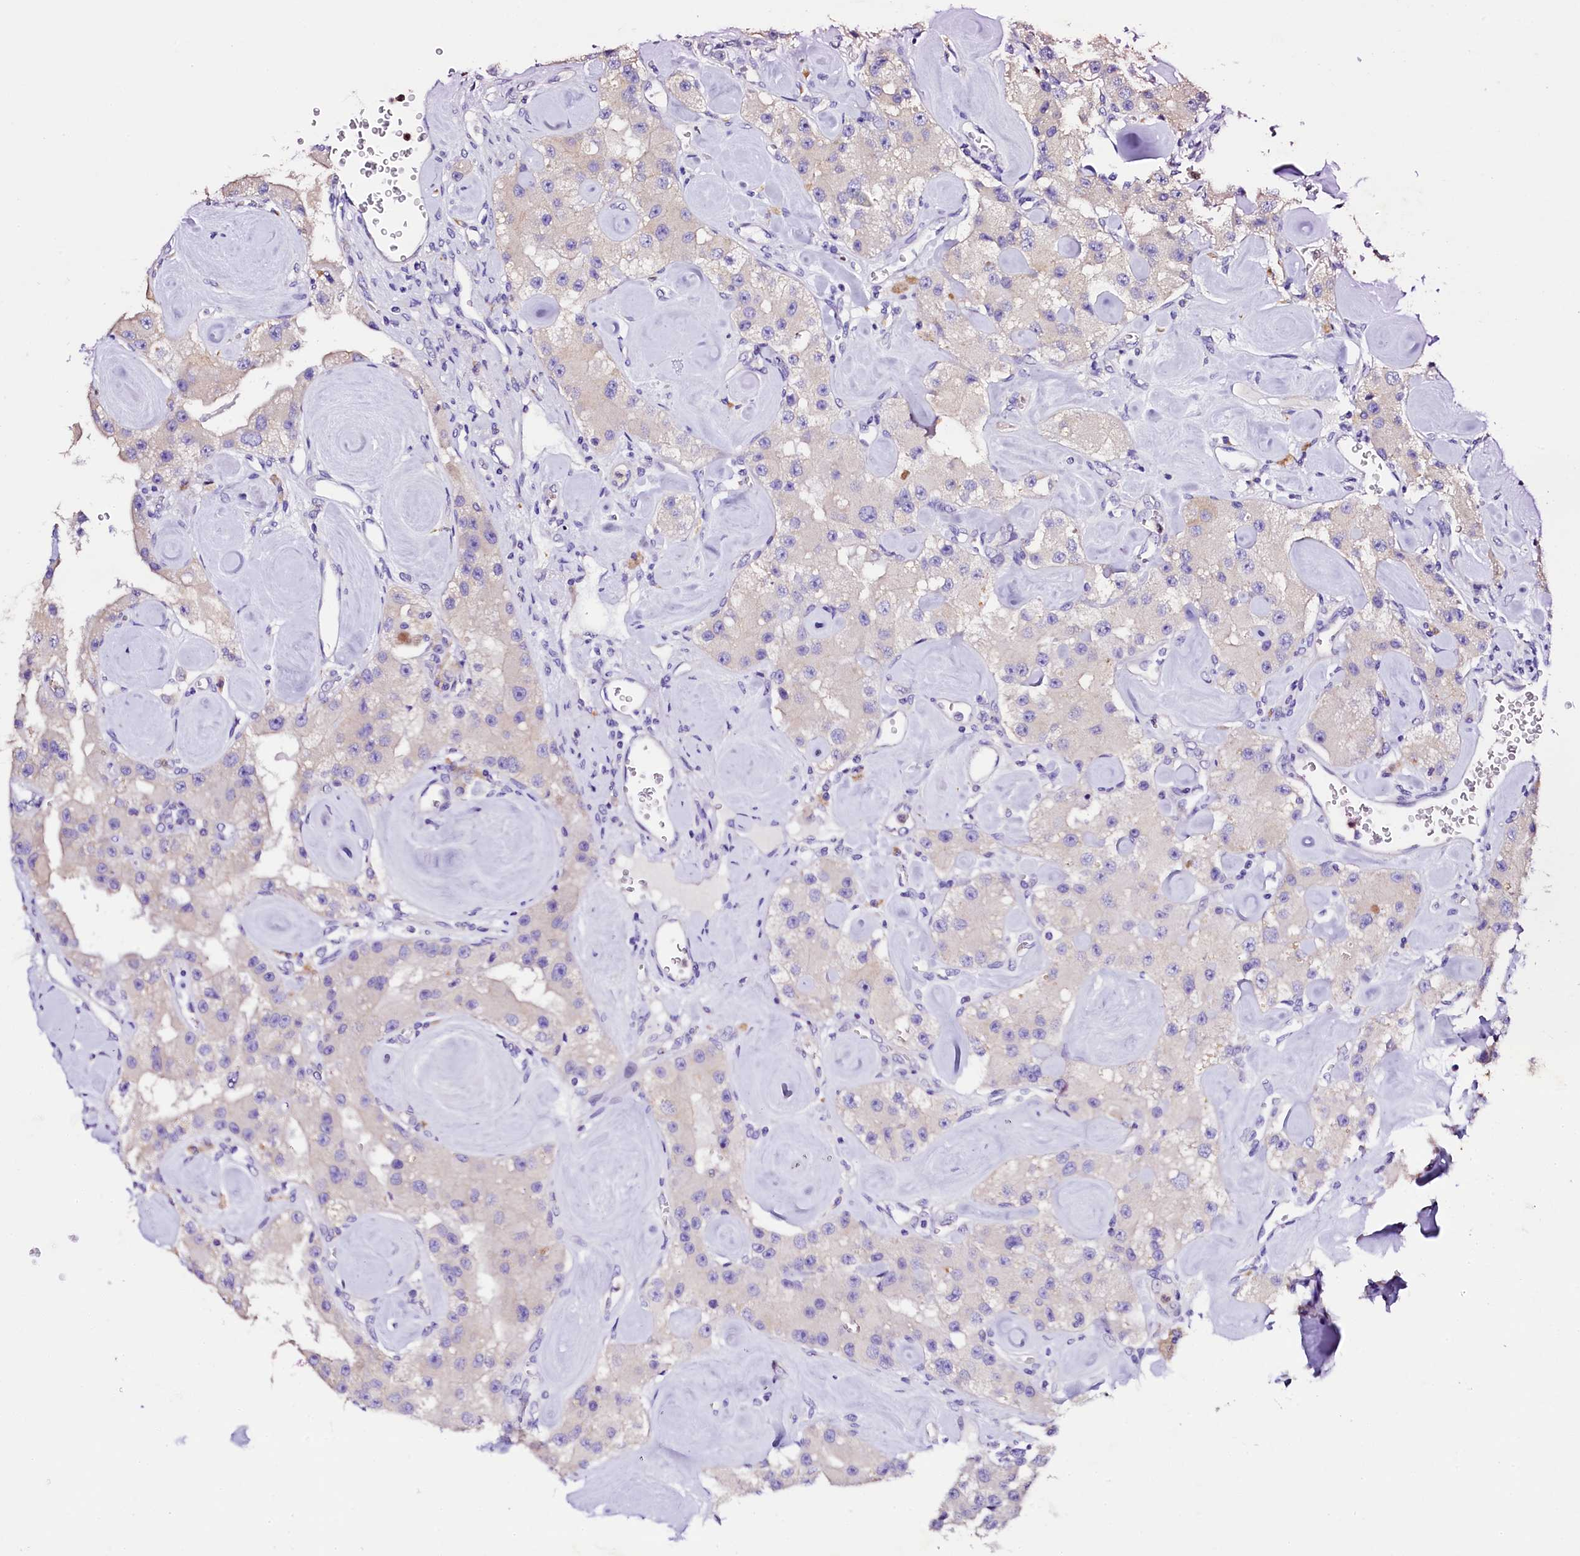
{"staining": {"intensity": "negative", "quantity": "none", "location": "none"}, "tissue": "carcinoid", "cell_type": "Tumor cells", "image_type": "cancer", "snomed": [{"axis": "morphology", "description": "Carcinoid, malignant, NOS"}, {"axis": "topography", "description": "Pancreas"}], "caption": "The IHC micrograph has no significant staining in tumor cells of malignant carcinoid tissue.", "gene": "NAA16", "patient": {"sex": "male", "age": 41}}